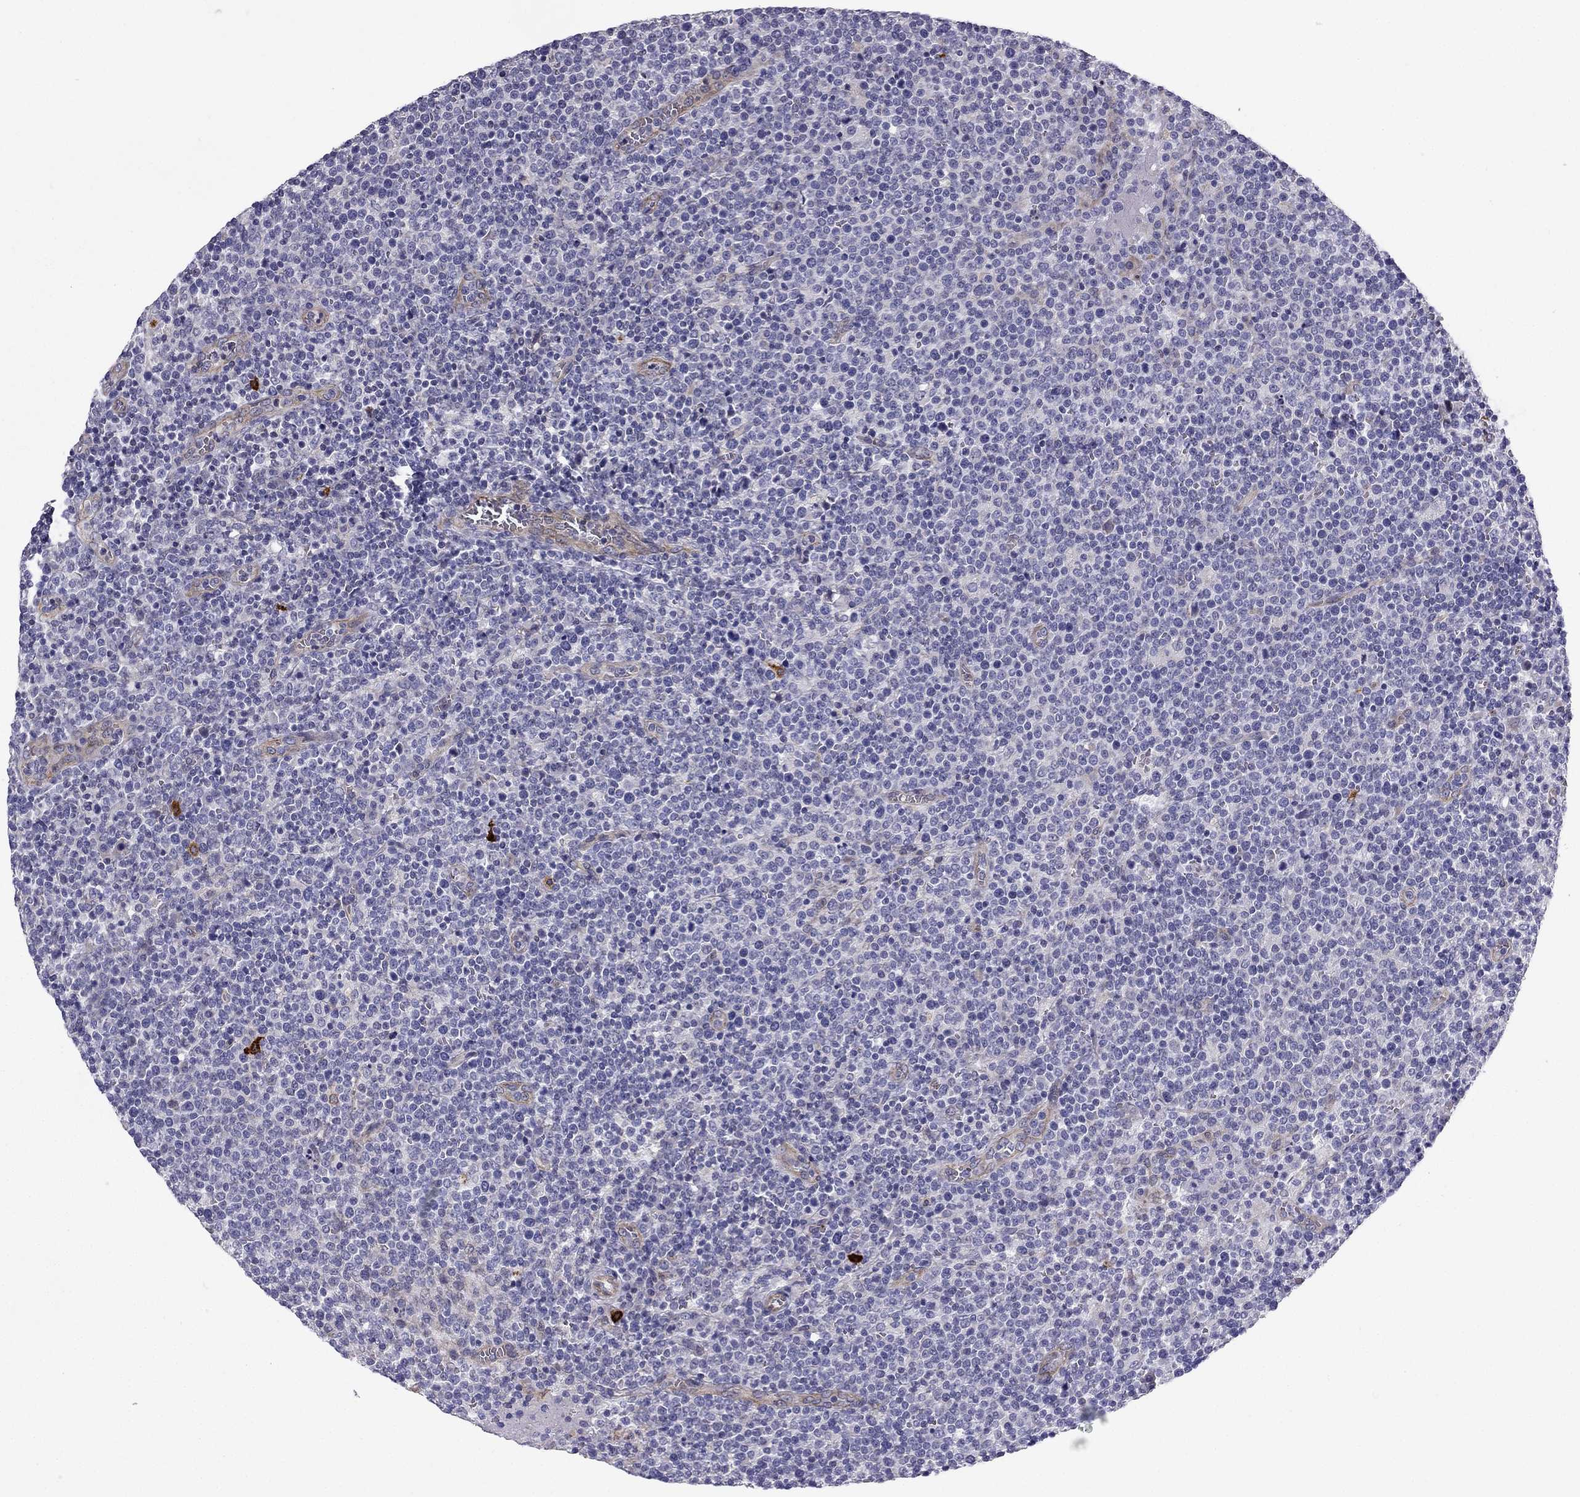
{"staining": {"intensity": "negative", "quantity": "none", "location": "none"}, "tissue": "lymphoma", "cell_type": "Tumor cells", "image_type": "cancer", "snomed": [{"axis": "morphology", "description": "Malignant lymphoma, non-Hodgkin's type, High grade"}, {"axis": "topography", "description": "Lymph node"}], "caption": "The photomicrograph reveals no staining of tumor cells in high-grade malignant lymphoma, non-Hodgkin's type.", "gene": "ENOX1", "patient": {"sex": "male", "age": 61}}